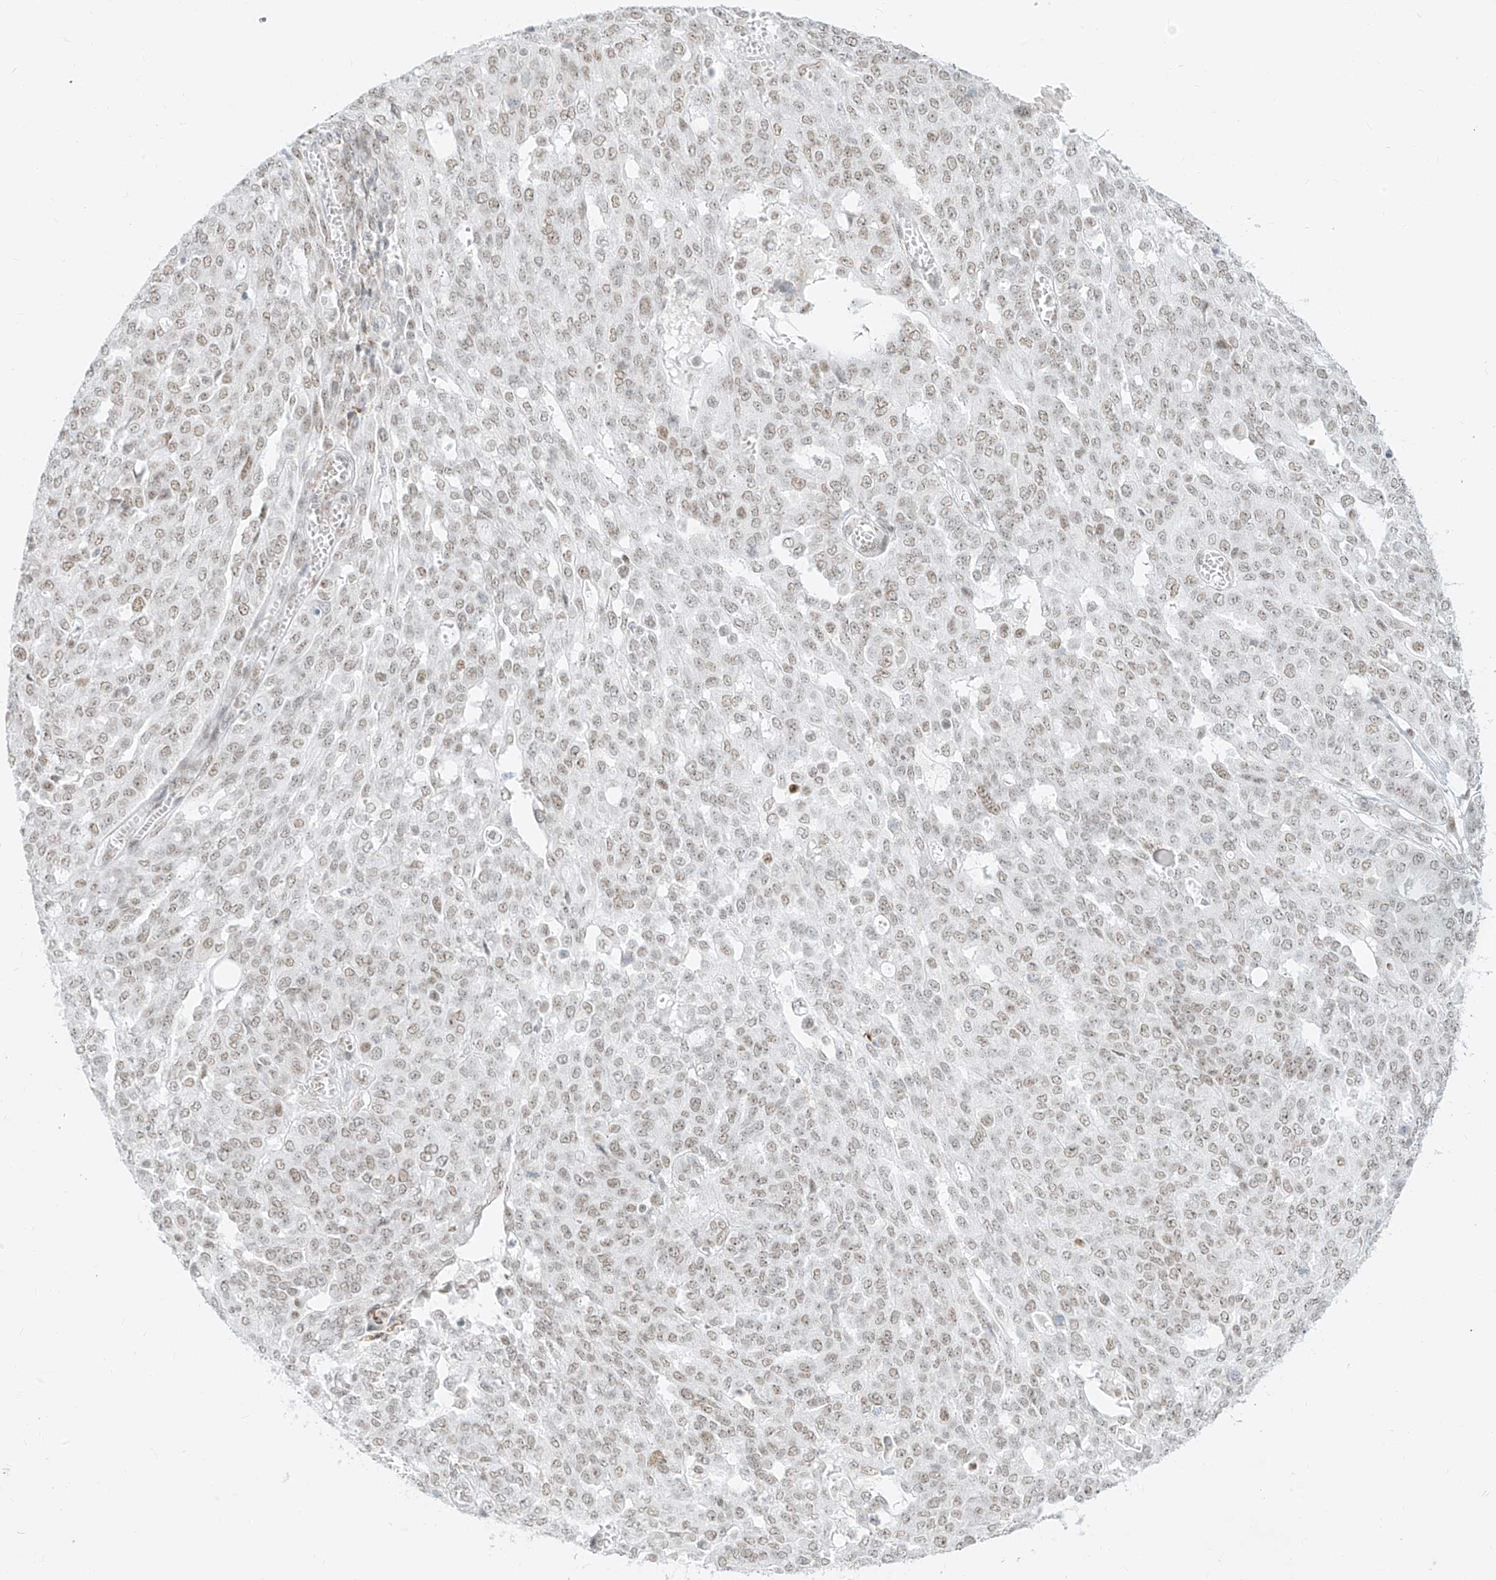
{"staining": {"intensity": "weak", "quantity": "25%-75%", "location": "nuclear"}, "tissue": "ovarian cancer", "cell_type": "Tumor cells", "image_type": "cancer", "snomed": [{"axis": "morphology", "description": "Cystadenocarcinoma, serous, NOS"}, {"axis": "topography", "description": "Soft tissue"}, {"axis": "topography", "description": "Ovary"}], "caption": "Human serous cystadenocarcinoma (ovarian) stained with a protein marker displays weak staining in tumor cells.", "gene": "SUPT5H", "patient": {"sex": "female", "age": 57}}